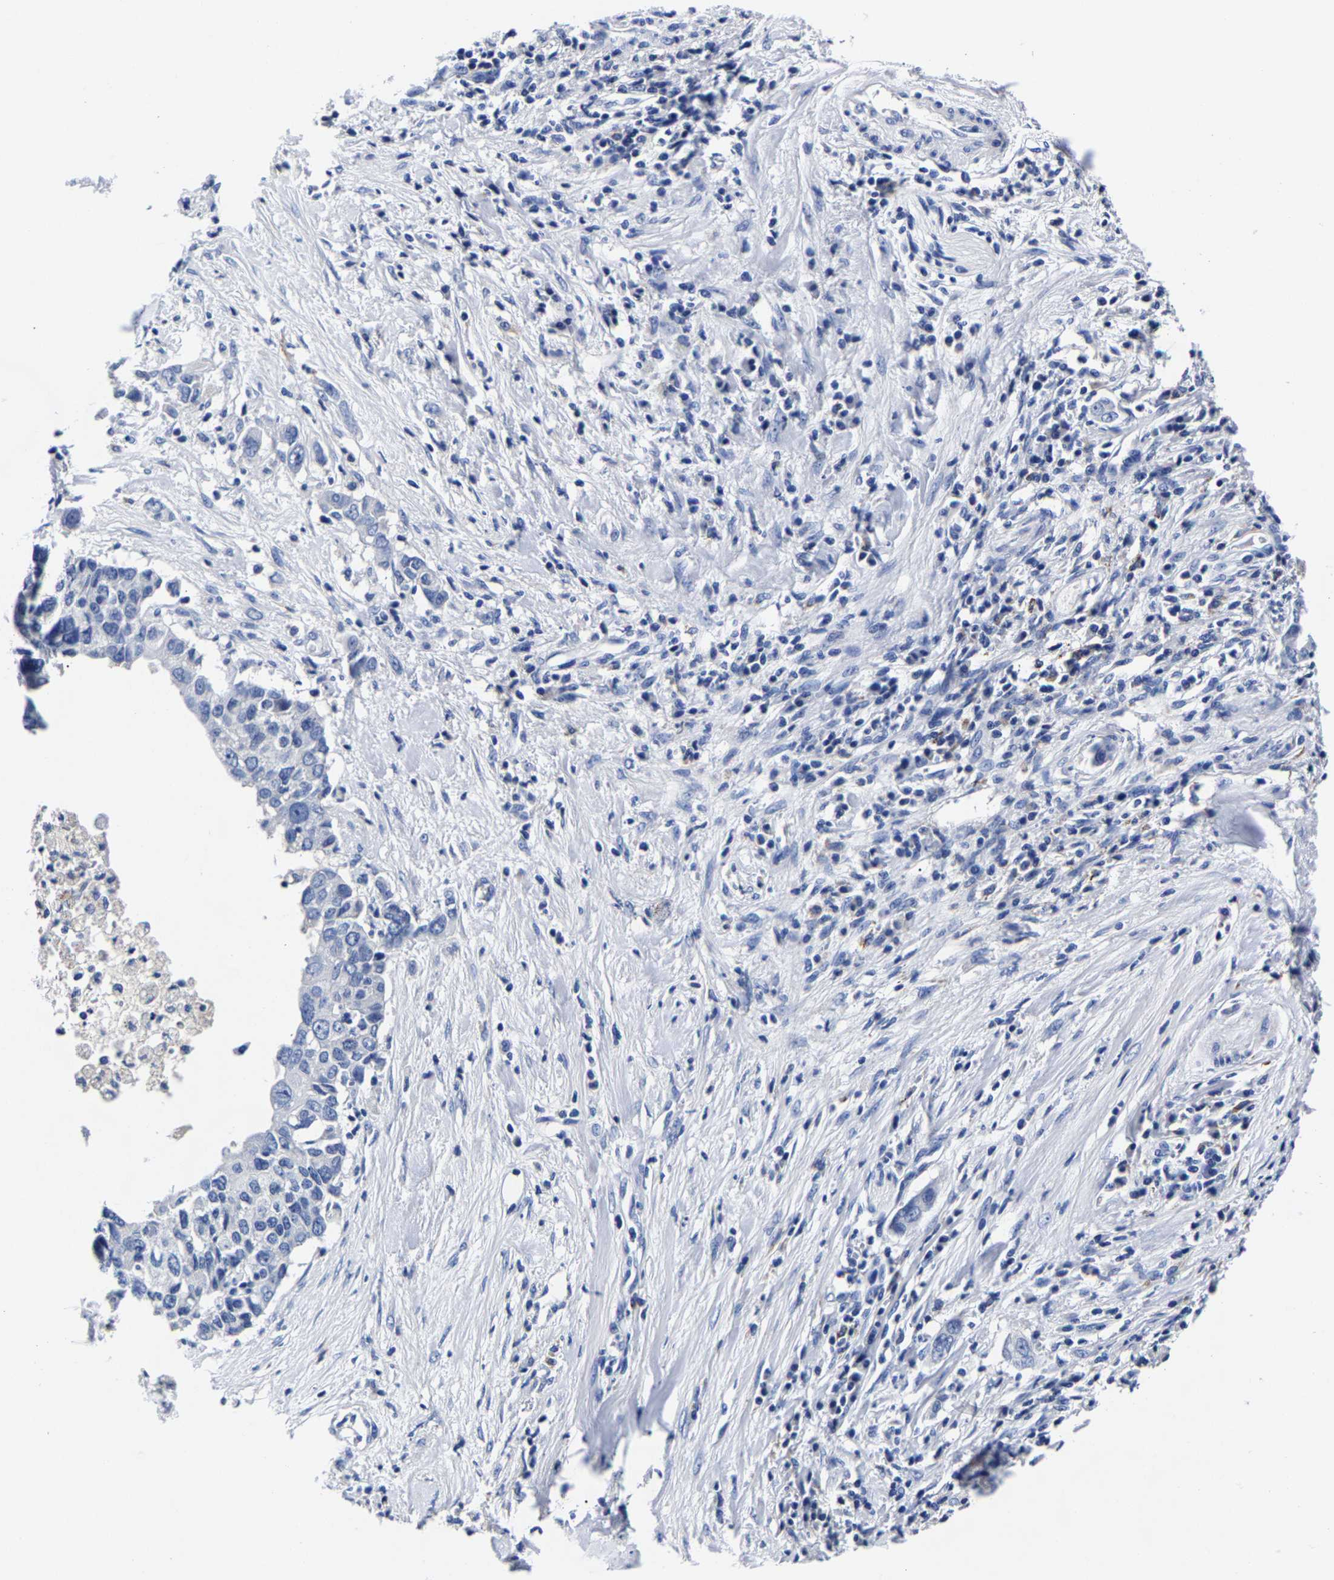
{"staining": {"intensity": "negative", "quantity": "none", "location": "none"}, "tissue": "pancreatic cancer", "cell_type": "Tumor cells", "image_type": "cancer", "snomed": [{"axis": "morphology", "description": "Adenocarcinoma, NOS"}, {"axis": "topography", "description": "Pancreas"}], "caption": "An immunohistochemistry photomicrograph of pancreatic cancer (adenocarcinoma) is shown. There is no staining in tumor cells of pancreatic cancer (adenocarcinoma).", "gene": "CPA2", "patient": {"sex": "female", "age": 56}}